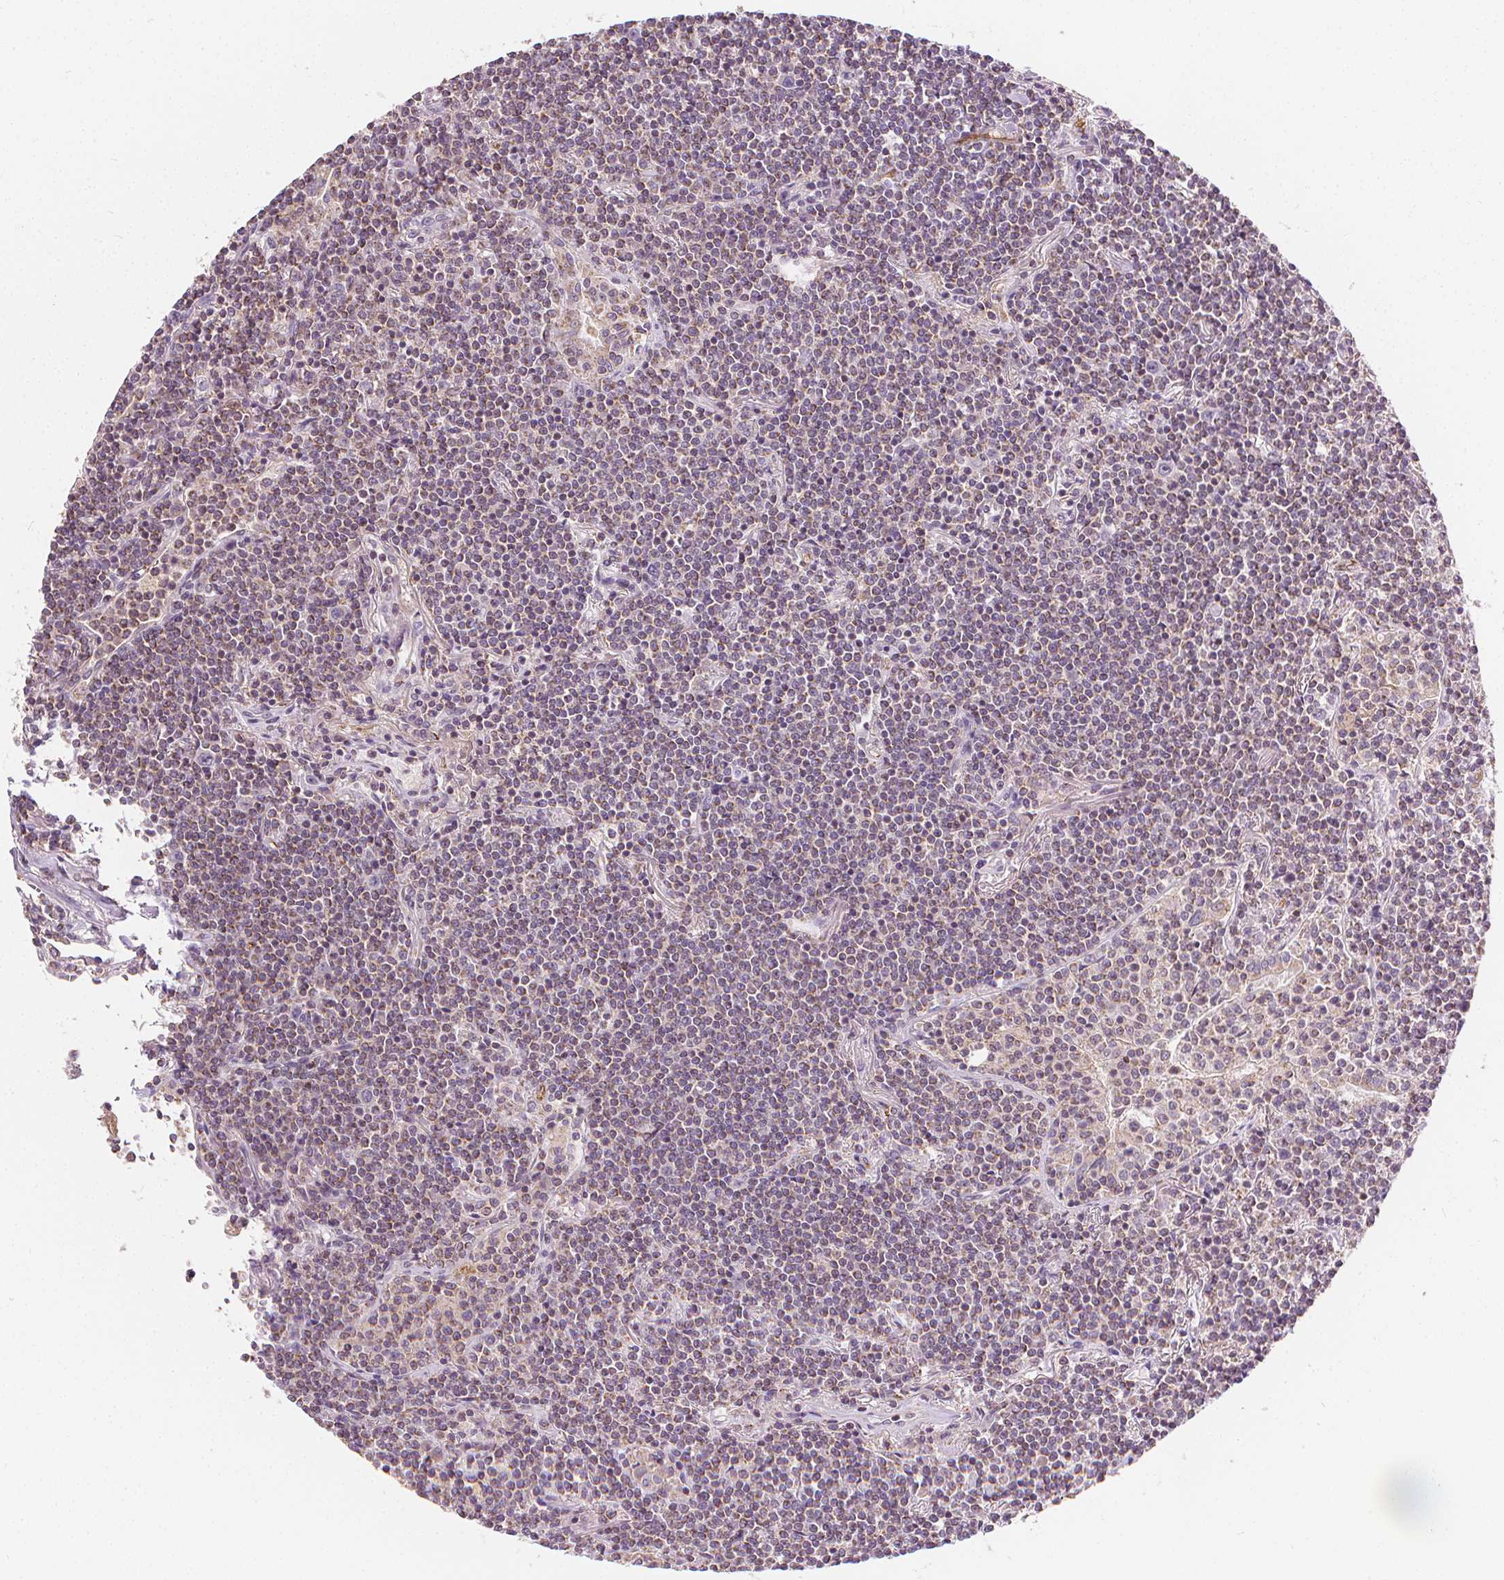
{"staining": {"intensity": "weak", "quantity": "<25%", "location": "cytoplasmic/membranous"}, "tissue": "lymphoma", "cell_type": "Tumor cells", "image_type": "cancer", "snomed": [{"axis": "morphology", "description": "Malignant lymphoma, non-Hodgkin's type, Low grade"}, {"axis": "topography", "description": "Lung"}], "caption": "This photomicrograph is of lymphoma stained with immunohistochemistry to label a protein in brown with the nuclei are counter-stained blue. There is no expression in tumor cells.", "gene": "RAB20", "patient": {"sex": "female", "age": 71}}